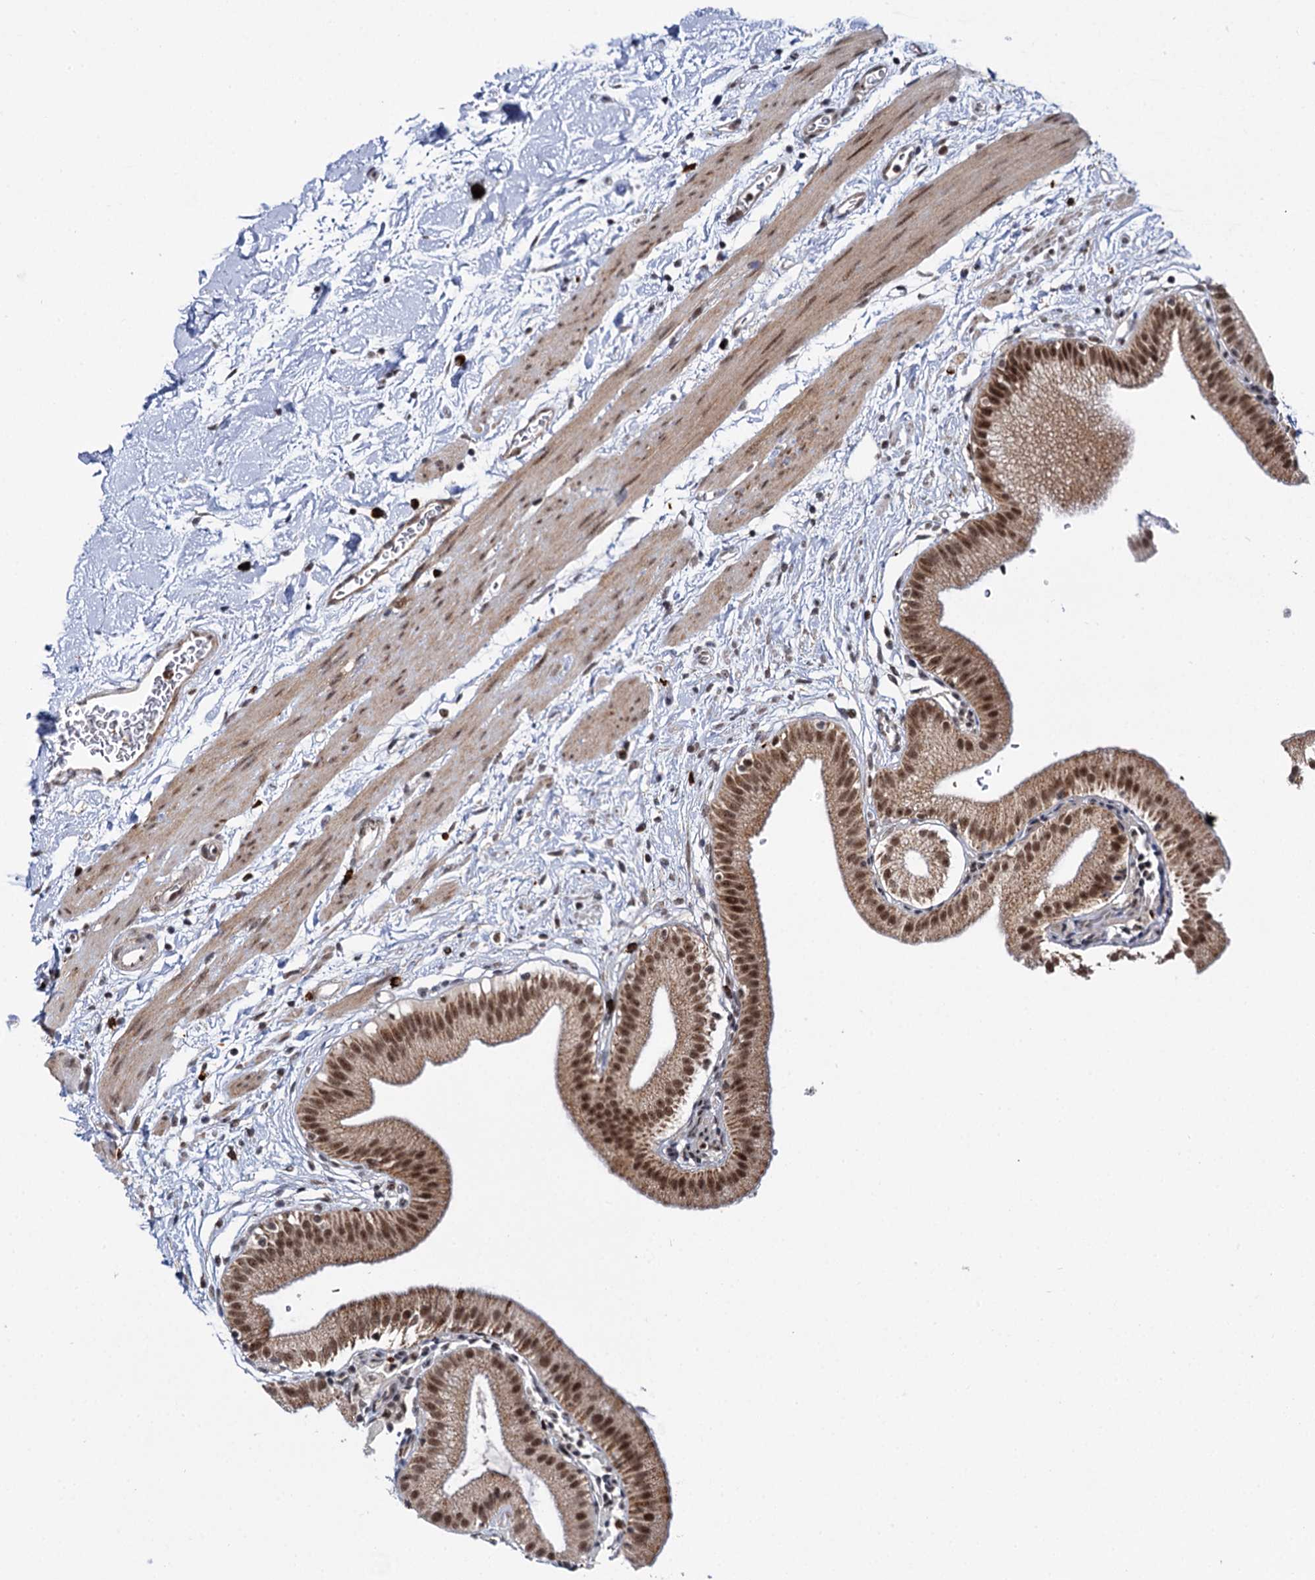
{"staining": {"intensity": "moderate", "quantity": ">75%", "location": "cytoplasmic/membranous,nuclear"}, "tissue": "gallbladder", "cell_type": "Glandular cells", "image_type": "normal", "snomed": [{"axis": "morphology", "description": "Normal tissue, NOS"}, {"axis": "topography", "description": "Gallbladder"}], "caption": "Immunohistochemistry micrograph of normal gallbladder stained for a protein (brown), which demonstrates medium levels of moderate cytoplasmic/membranous,nuclear expression in about >75% of glandular cells.", "gene": "BUD13", "patient": {"sex": "male", "age": 55}}